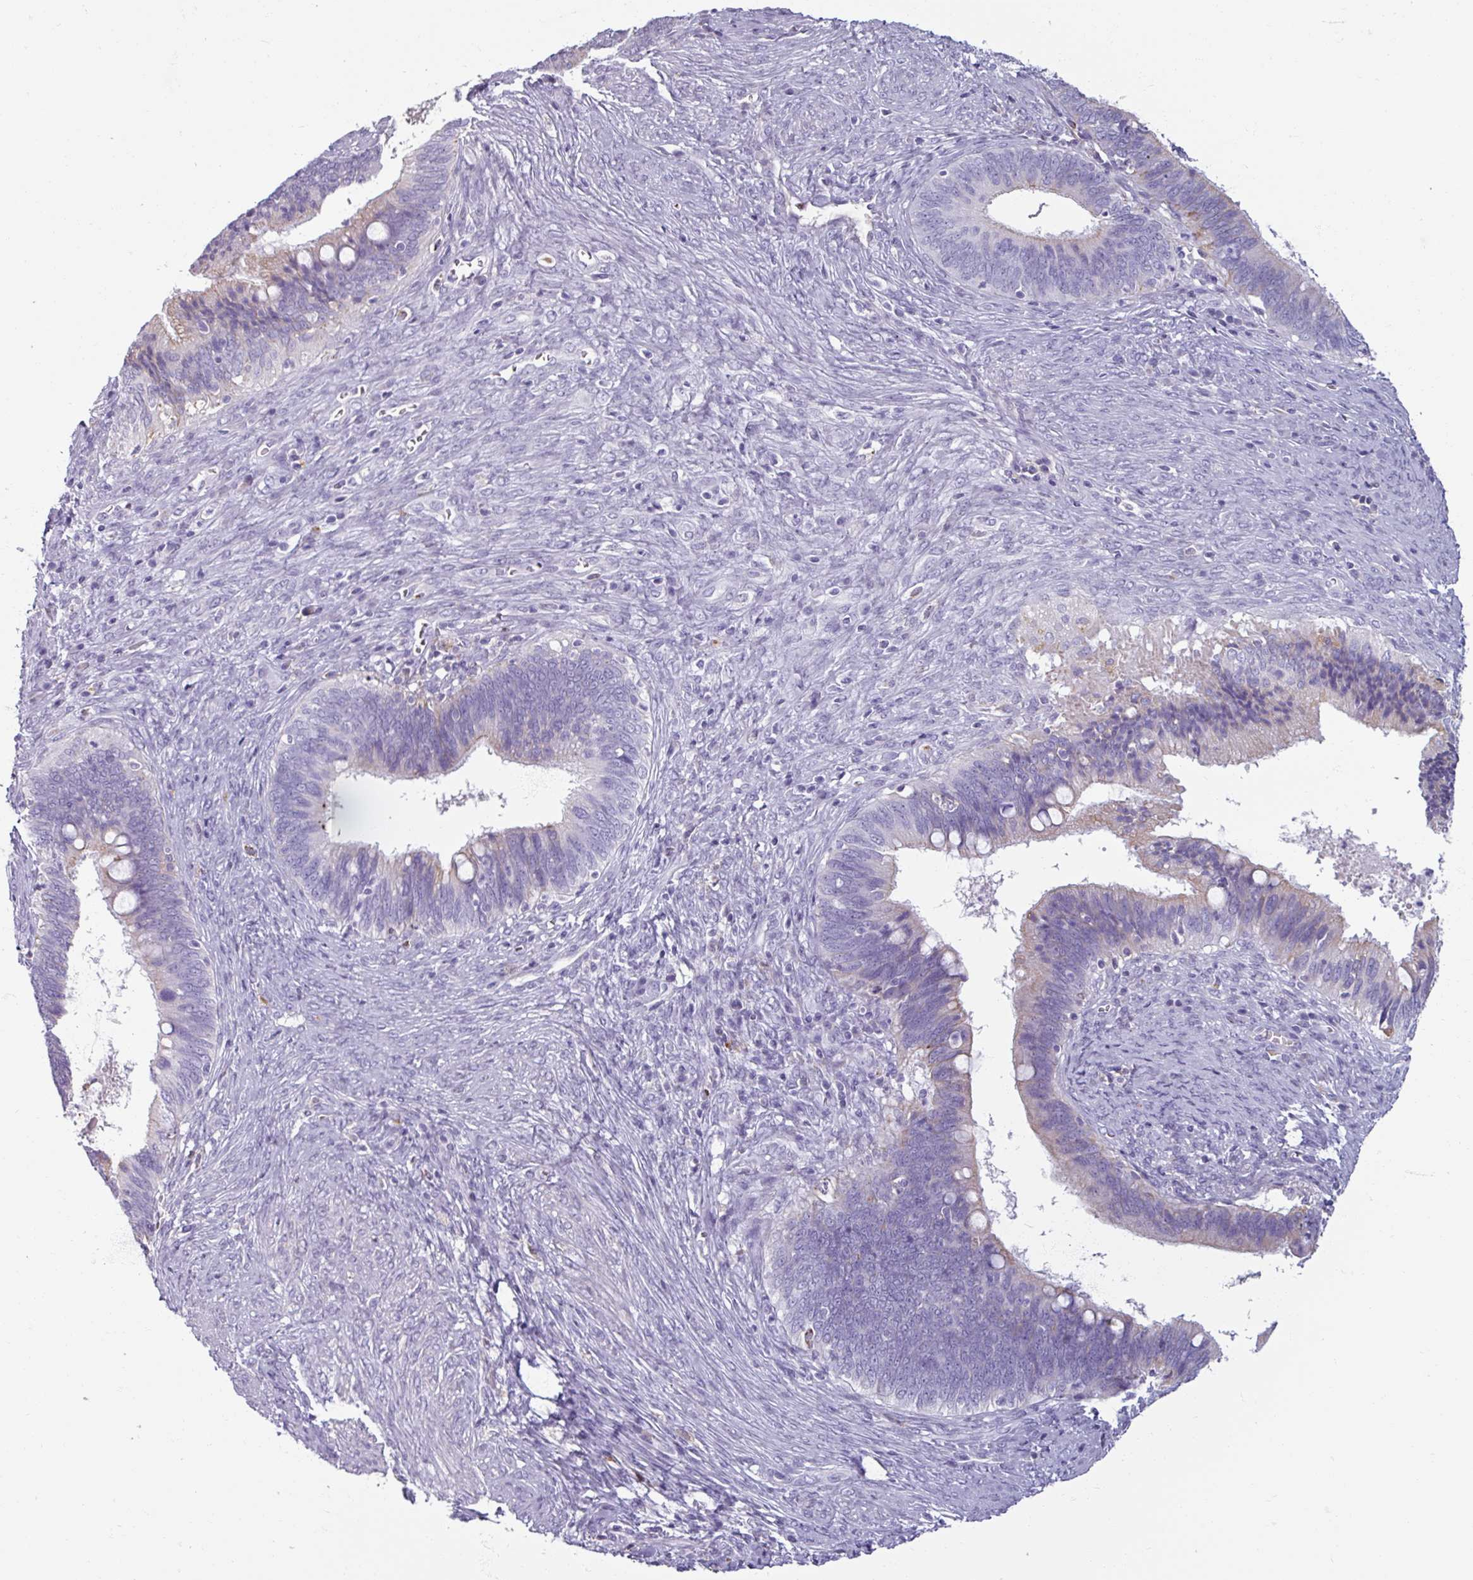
{"staining": {"intensity": "moderate", "quantity": "<25%", "location": "cytoplasmic/membranous"}, "tissue": "cervical cancer", "cell_type": "Tumor cells", "image_type": "cancer", "snomed": [{"axis": "morphology", "description": "Adenocarcinoma, NOS"}, {"axis": "topography", "description": "Cervix"}], "caption": "This is an image of immunohistochemistry (IHC) staining of cervical cancer, which shows moderate expression in the cytoplasmic/membranous of tumor cells.", "gene": "SPESP1", "patient": {"sex": "female", "age": 42}}